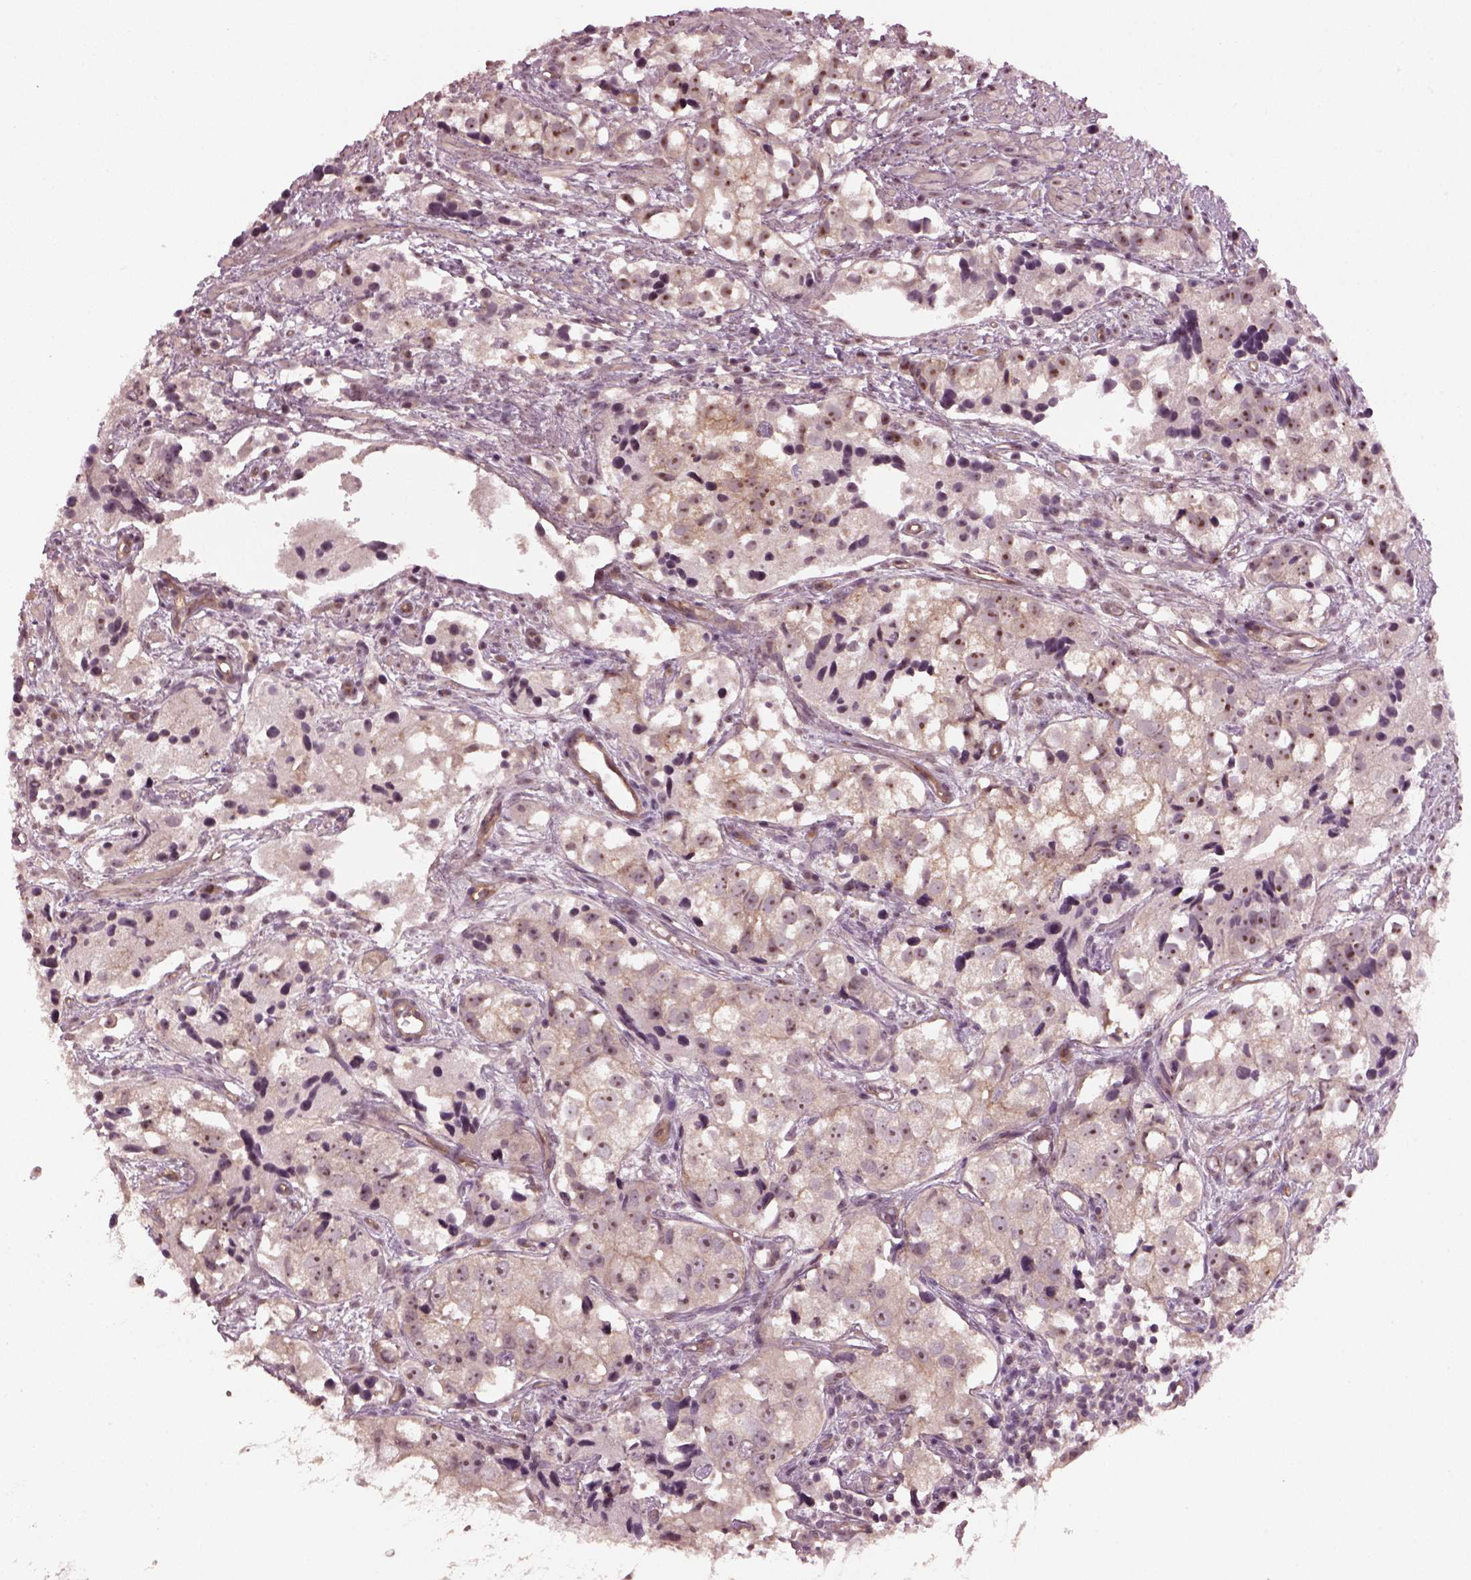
{"staining": {"intensity": "moderate", "quantity": ">75%", "location": "nuclear"}, "tissue": "prostate cancer", "cell_type": "Tumor cells", "image_type": "cancer", "snomed": [{"axis": "morphology", "description": "Adenocarcinoma, High grade"}, {"axis": "topography", "description": "Prostate"}], "caption": "Tumor cells show medium levels of moderate nuclear positivity in approximately >75% of cells in prostate cancer (adenocarcinoma (high-grade)).", "gene": "GNRH1", "patient": {"sex": "male", "age": 68}}